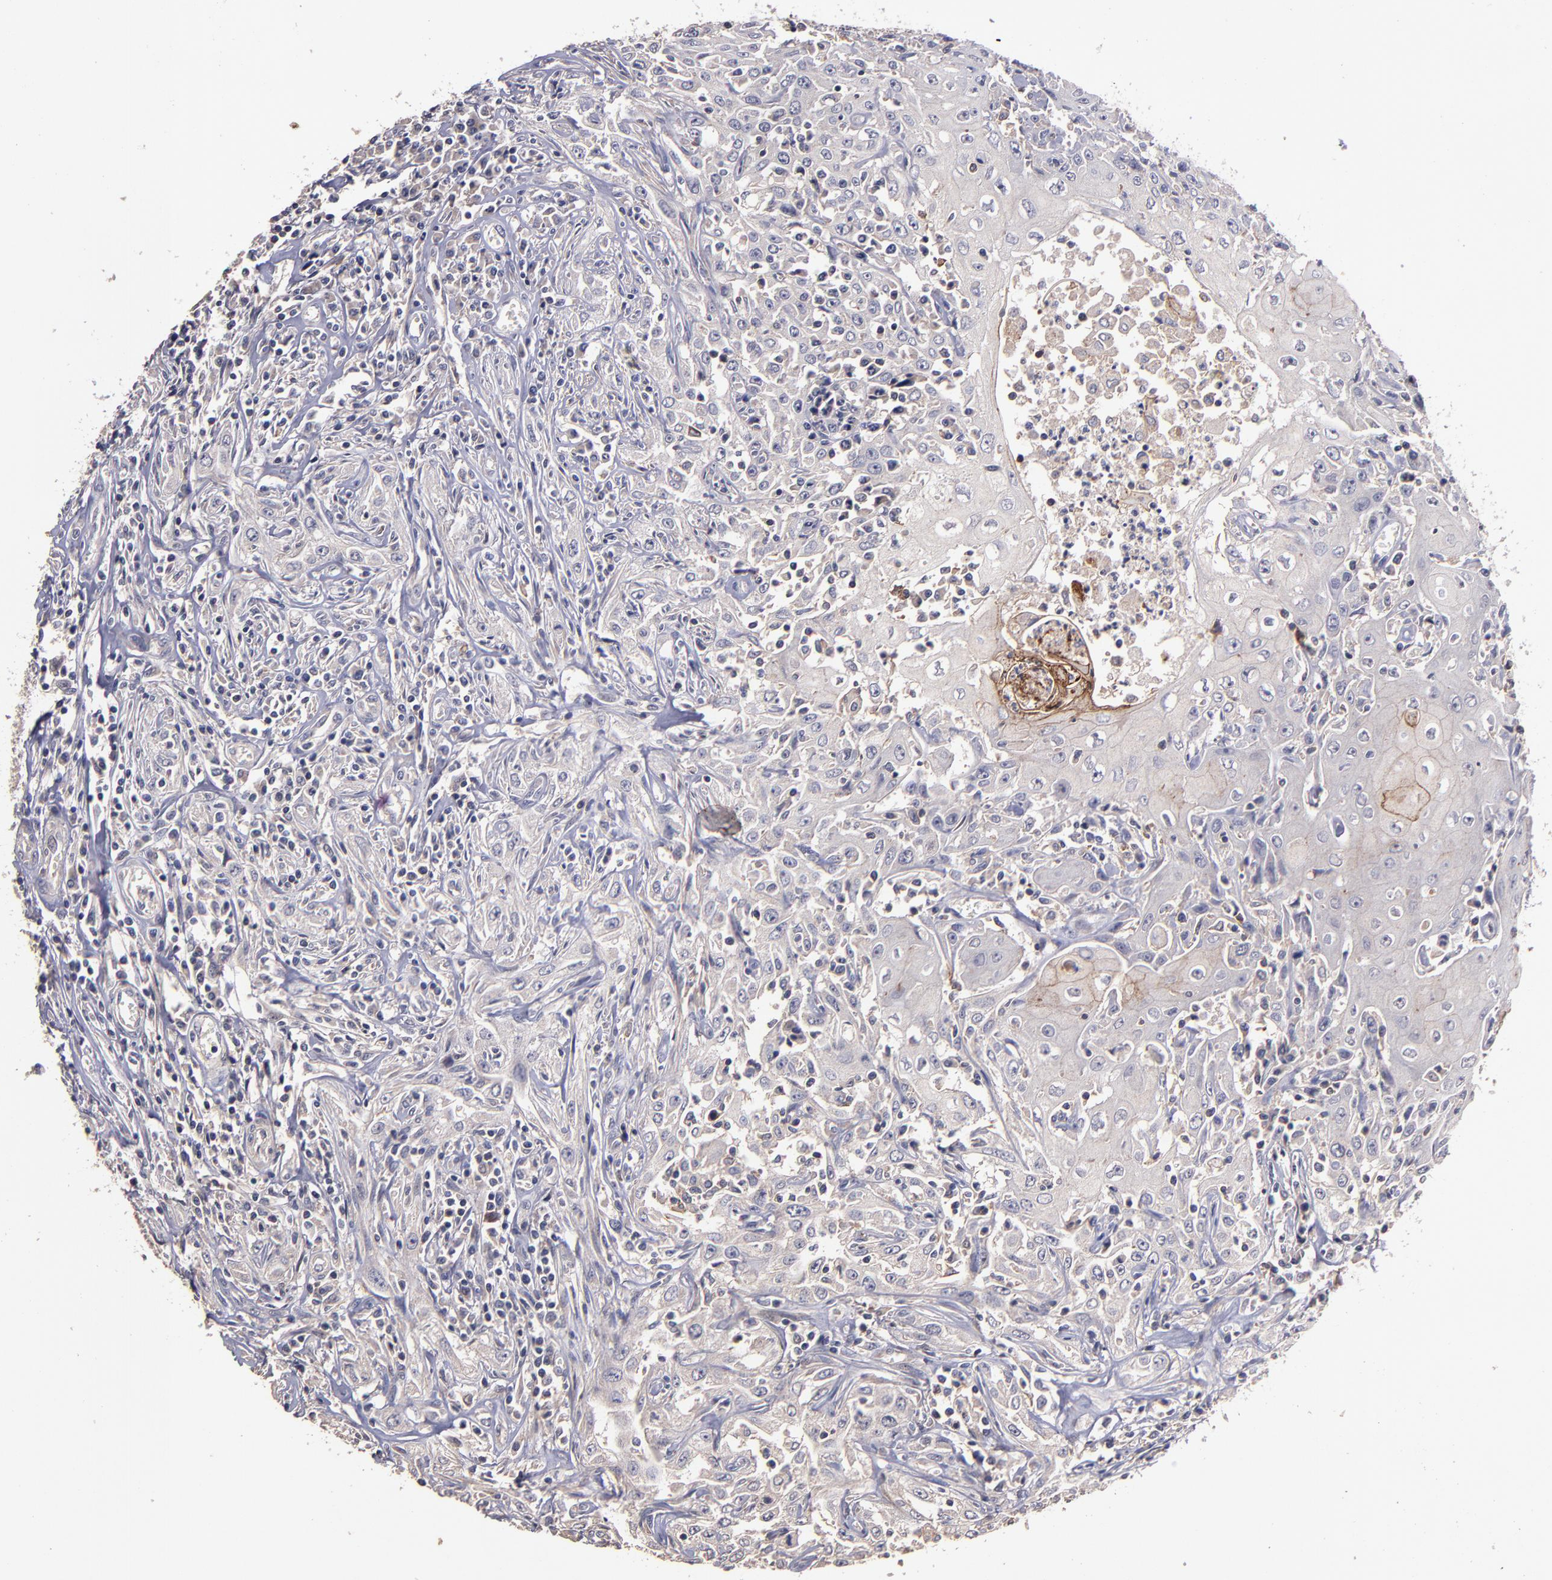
{"staining": {"intensity": "strong", "quantity": "<25%", "location": "cytoplasmic/membranous"}, "tissue": "head and neck cancer", "cell_type": "Tumor cells", "image_type": "cancer", "snomed": [{"axis": "morphology", "description": "Squamous cell carcinoma, NOS"}, {"axis": "topography", "description": "Oral tissue"}, {"axis": "topography", "description": "Head-Neck"}], "caption": "High-power microscopy captured an immunohistochemistry histopathology image of head and neck squamous cell carcinoma, revealing strong cytoplasmic/membranous expression in approximately <25% of tumor cells. (Brightfield microscopy of DAB IHC at high magnification).", "gene": "MAGEE1", "patient": {"sex": "female", "age": 76}}